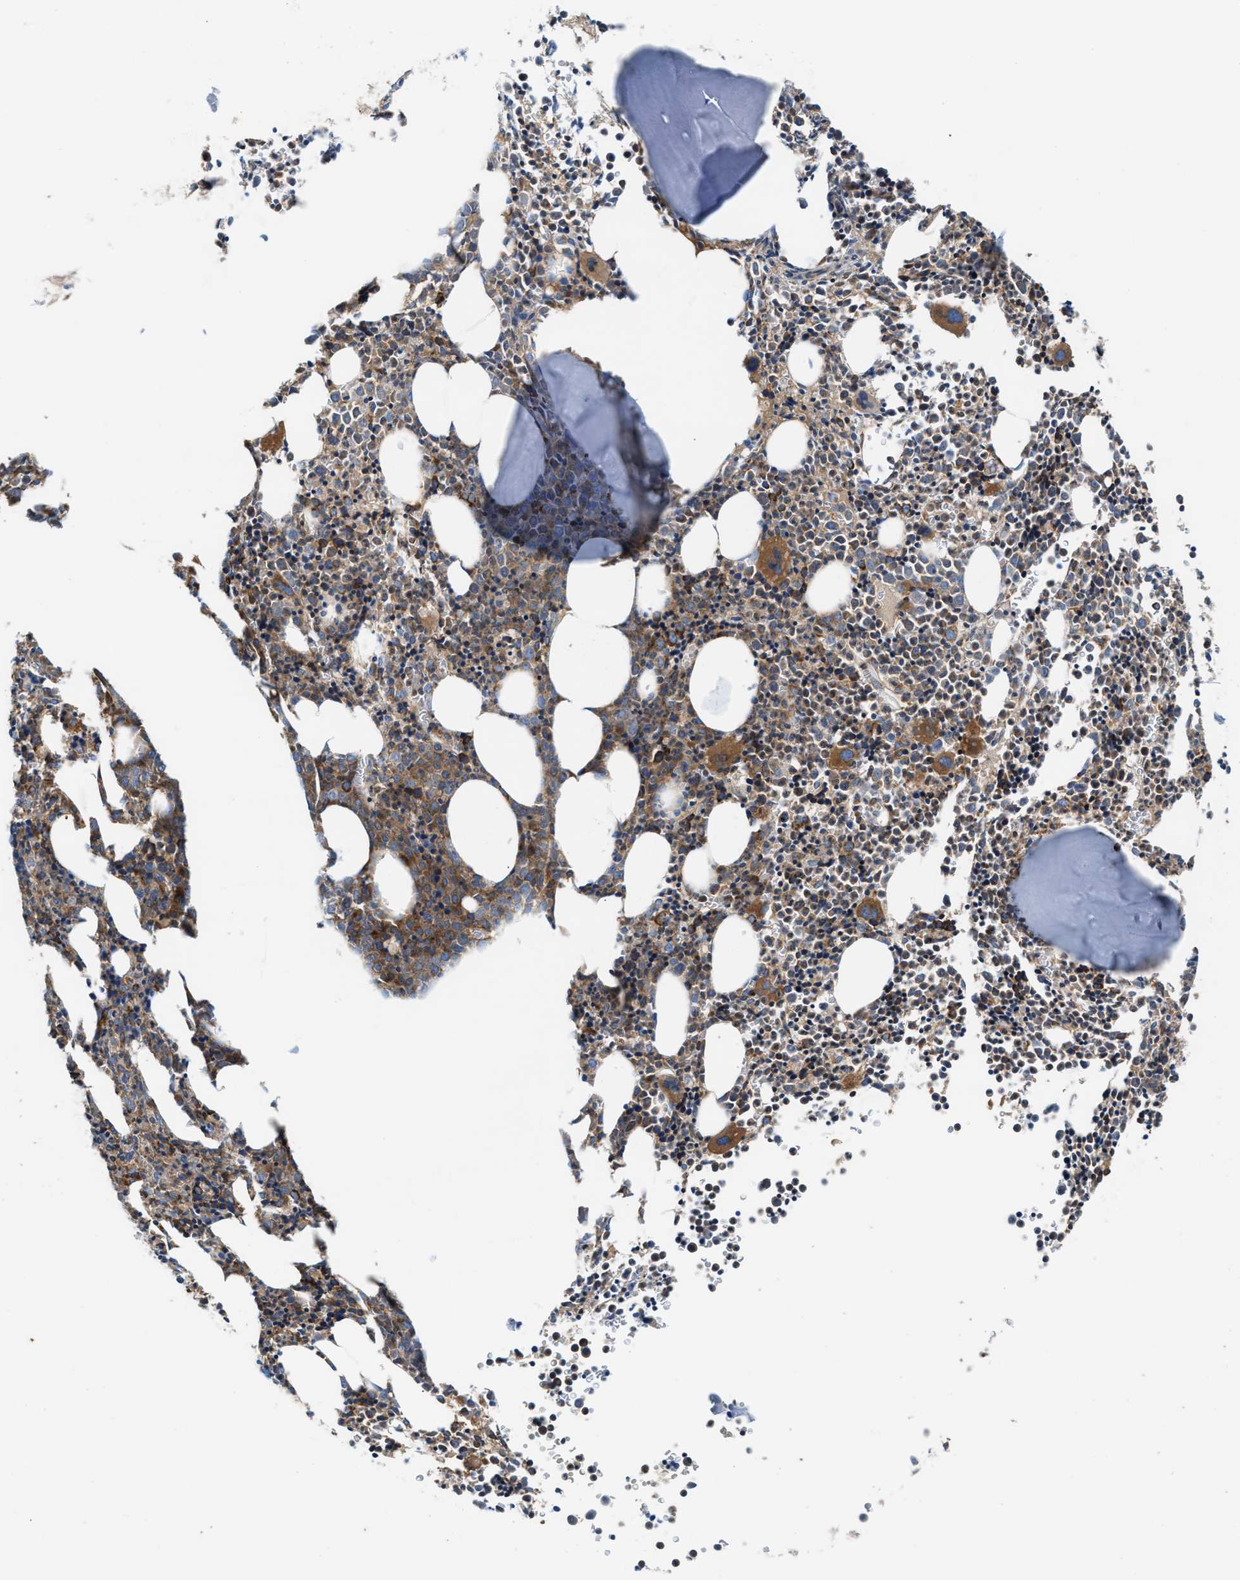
{"staining": {"intensity": "moderate", "quantity": ">75%", "location": "cytoplasmic/membranous"}, "tissue": "bone marrow", "cell_type": "Hematopoietic cells", "image_type": "normal", "snomed": [{"axis": "morphology", "description": "Normal tissue, NOS"}, {"axis": "morphology", "description": "Inflammation, NOS"}, {"axis": "topography", "description": "Bone marrow"}], "caption": "Immunohistochemical staining of unremarkable bone marrow exhibits >75% levels of moderate cytoplasmic/membranous protein expression in about >75% of hematopoietic cells. Ihc stains the protein of interest in brown and the nuclei are stained blue.", "gene": "TBC1D15", "patient": {"sex": "male", "age": 31}}